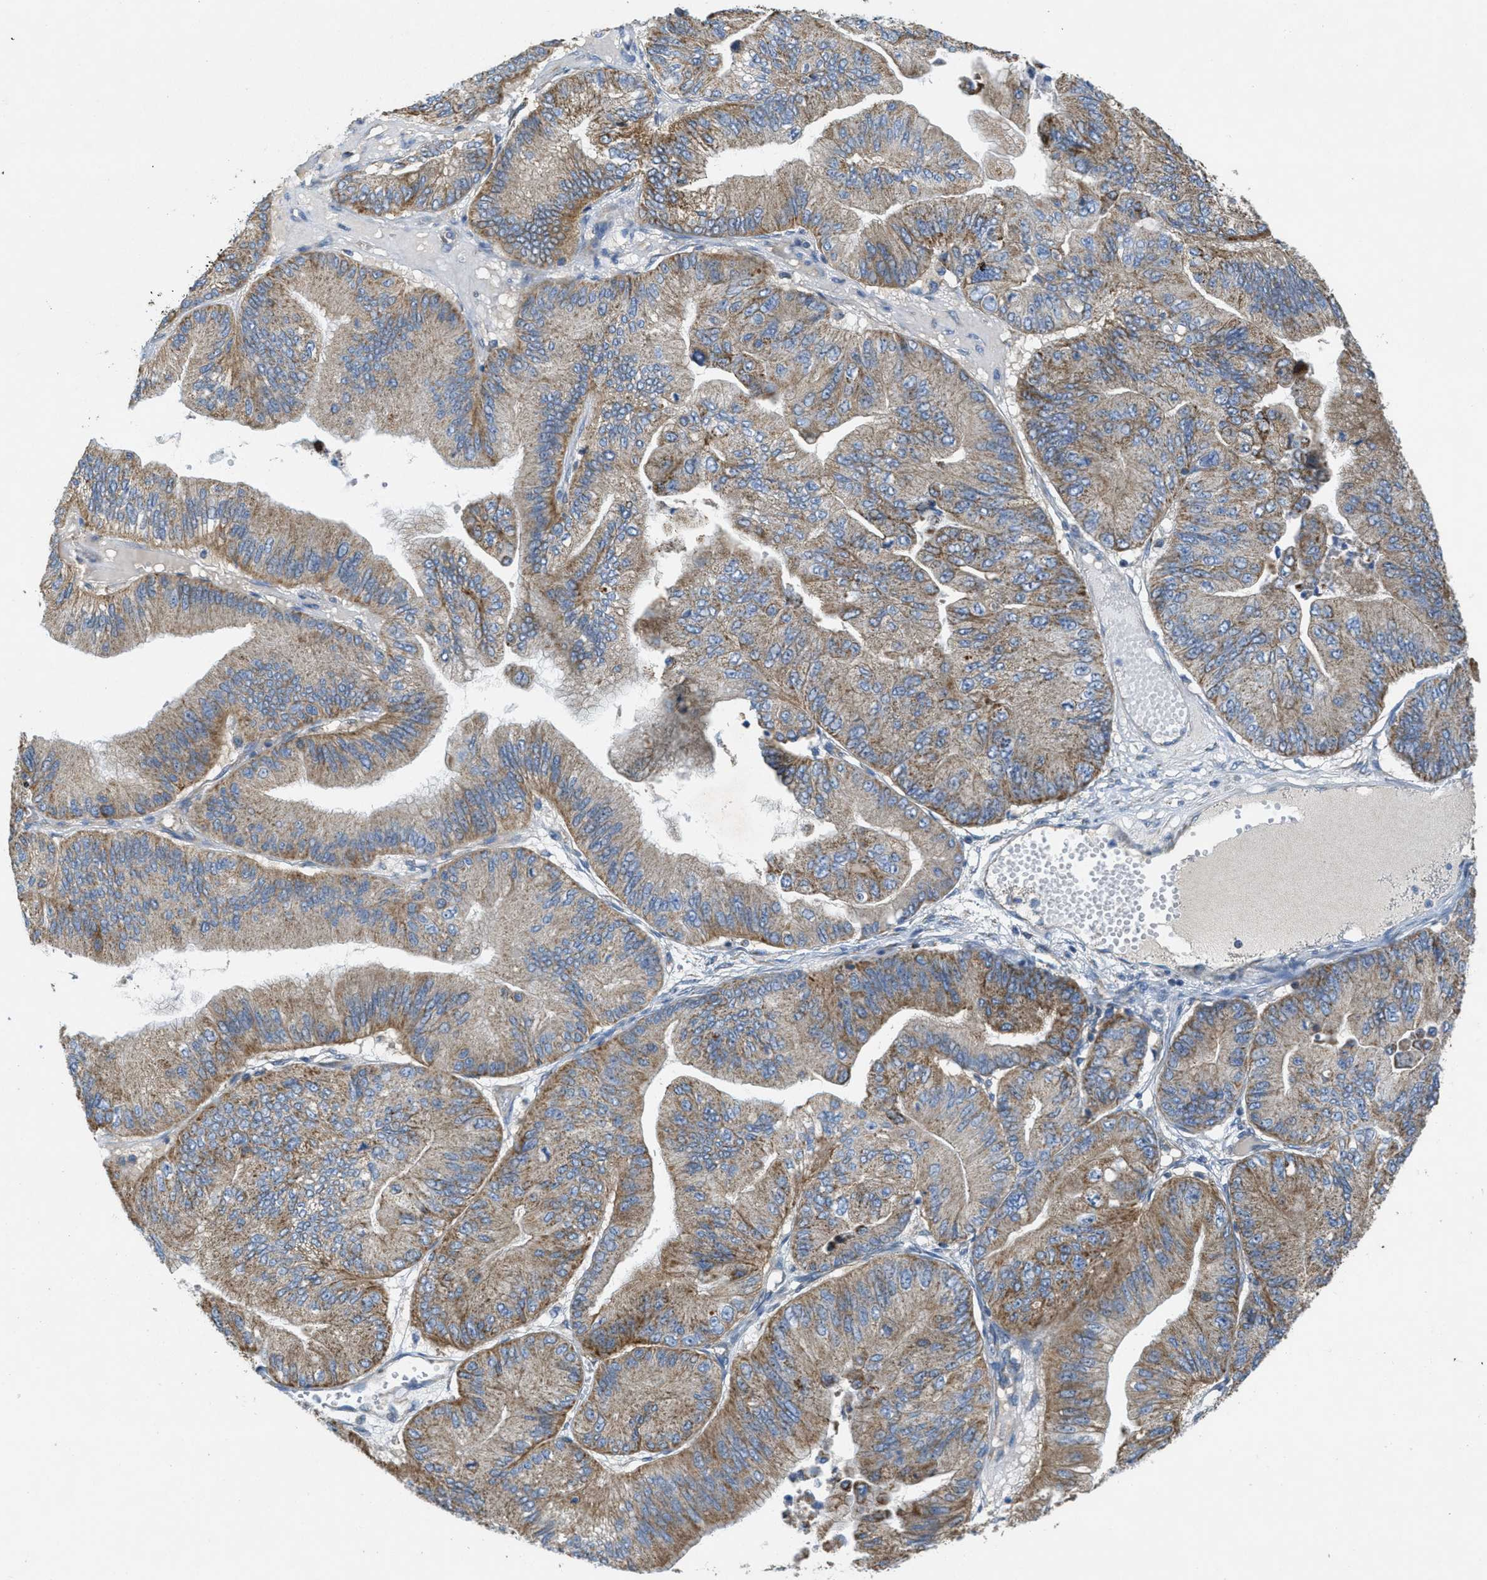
{"staining": {"intensity": "moderate", "quantity": ">75%", "location": "cytoplasmic/membranous"}, "tissue": "ovarian cancer", "cell_type": "Tumor cells", "image_type": "cancer", "snomed": [{"axis": "morphology", "description": "Cystadenocarcinoma, mucinous, NOS"}, {"axis": "topography", "description": "Ovary"}], "caption": "A medium amount of moderate cytoplasmic/membranous positivity is identified in approximately >75% of tumor cells in ovarian cancer (mucinous cystadenocarcinoma) tissue. The protein of interest is stained brown, and the nuclei are stained in blue (DAB (3,3'-diaminobenzidine) IHC with brightfield microscopy, high magnification).", "gene": "BTN3A1", "patient": {"sex": "female", "age": 61}}